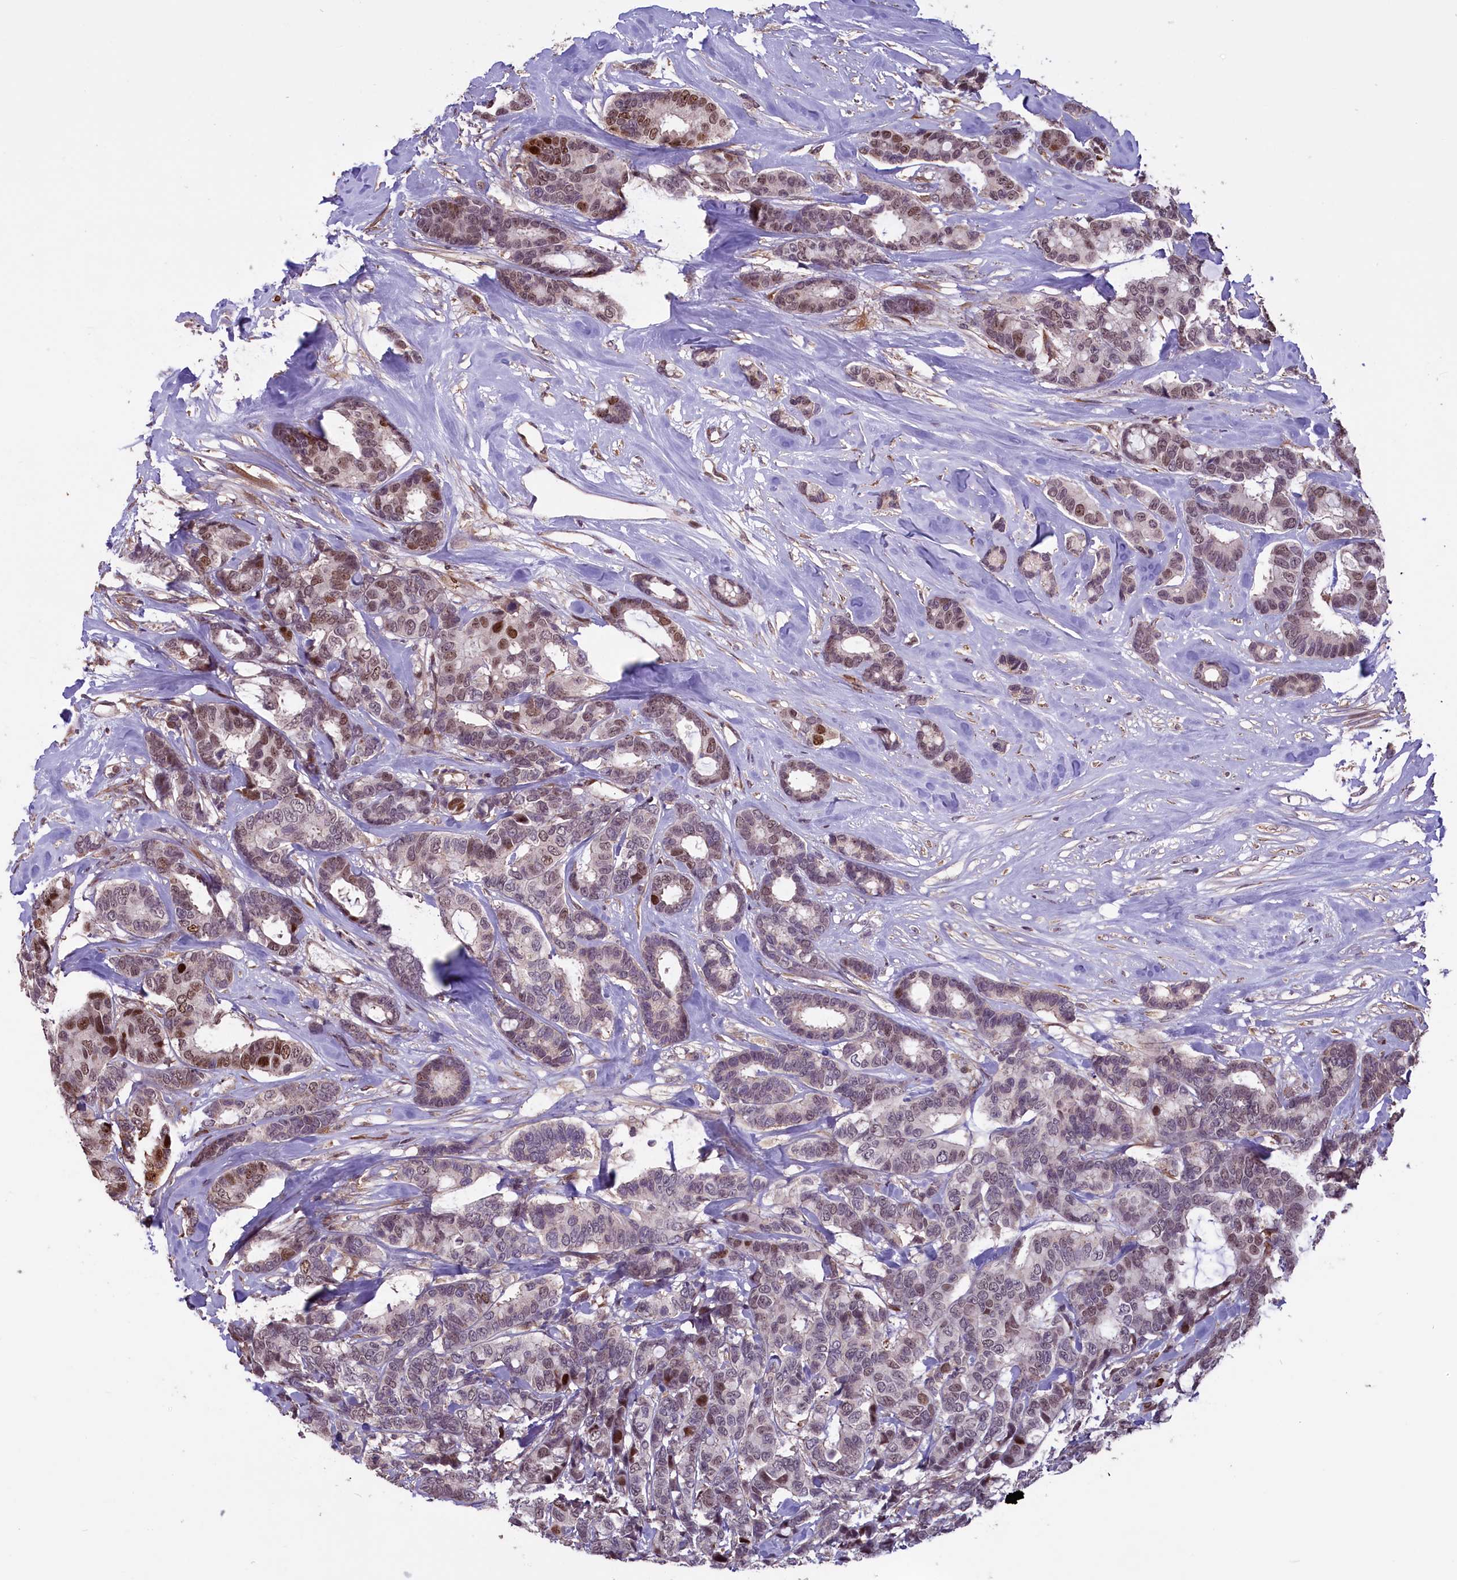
{"staining": {"intensity": "moderate", "quantity": "25%-75%", "location": "nuclear"}, "tissue": "breast cancer", "cell_type": "Tumor cells", "image_type": "cancer", "snomed": [{"axis": "morphology", "description": "Duct carcinoma"}, {"axis": "topography", "description": "Breast"}], "caption": "A photomicrograph showing moderate nuclear expression in approximately 25%-75% of tumor cells in breast cancer (intraductal carcinoma), as visualized by brown immunohistochemical staining.", "gene": "SHFL", "patient": {"sex": "female", "age": 87}}